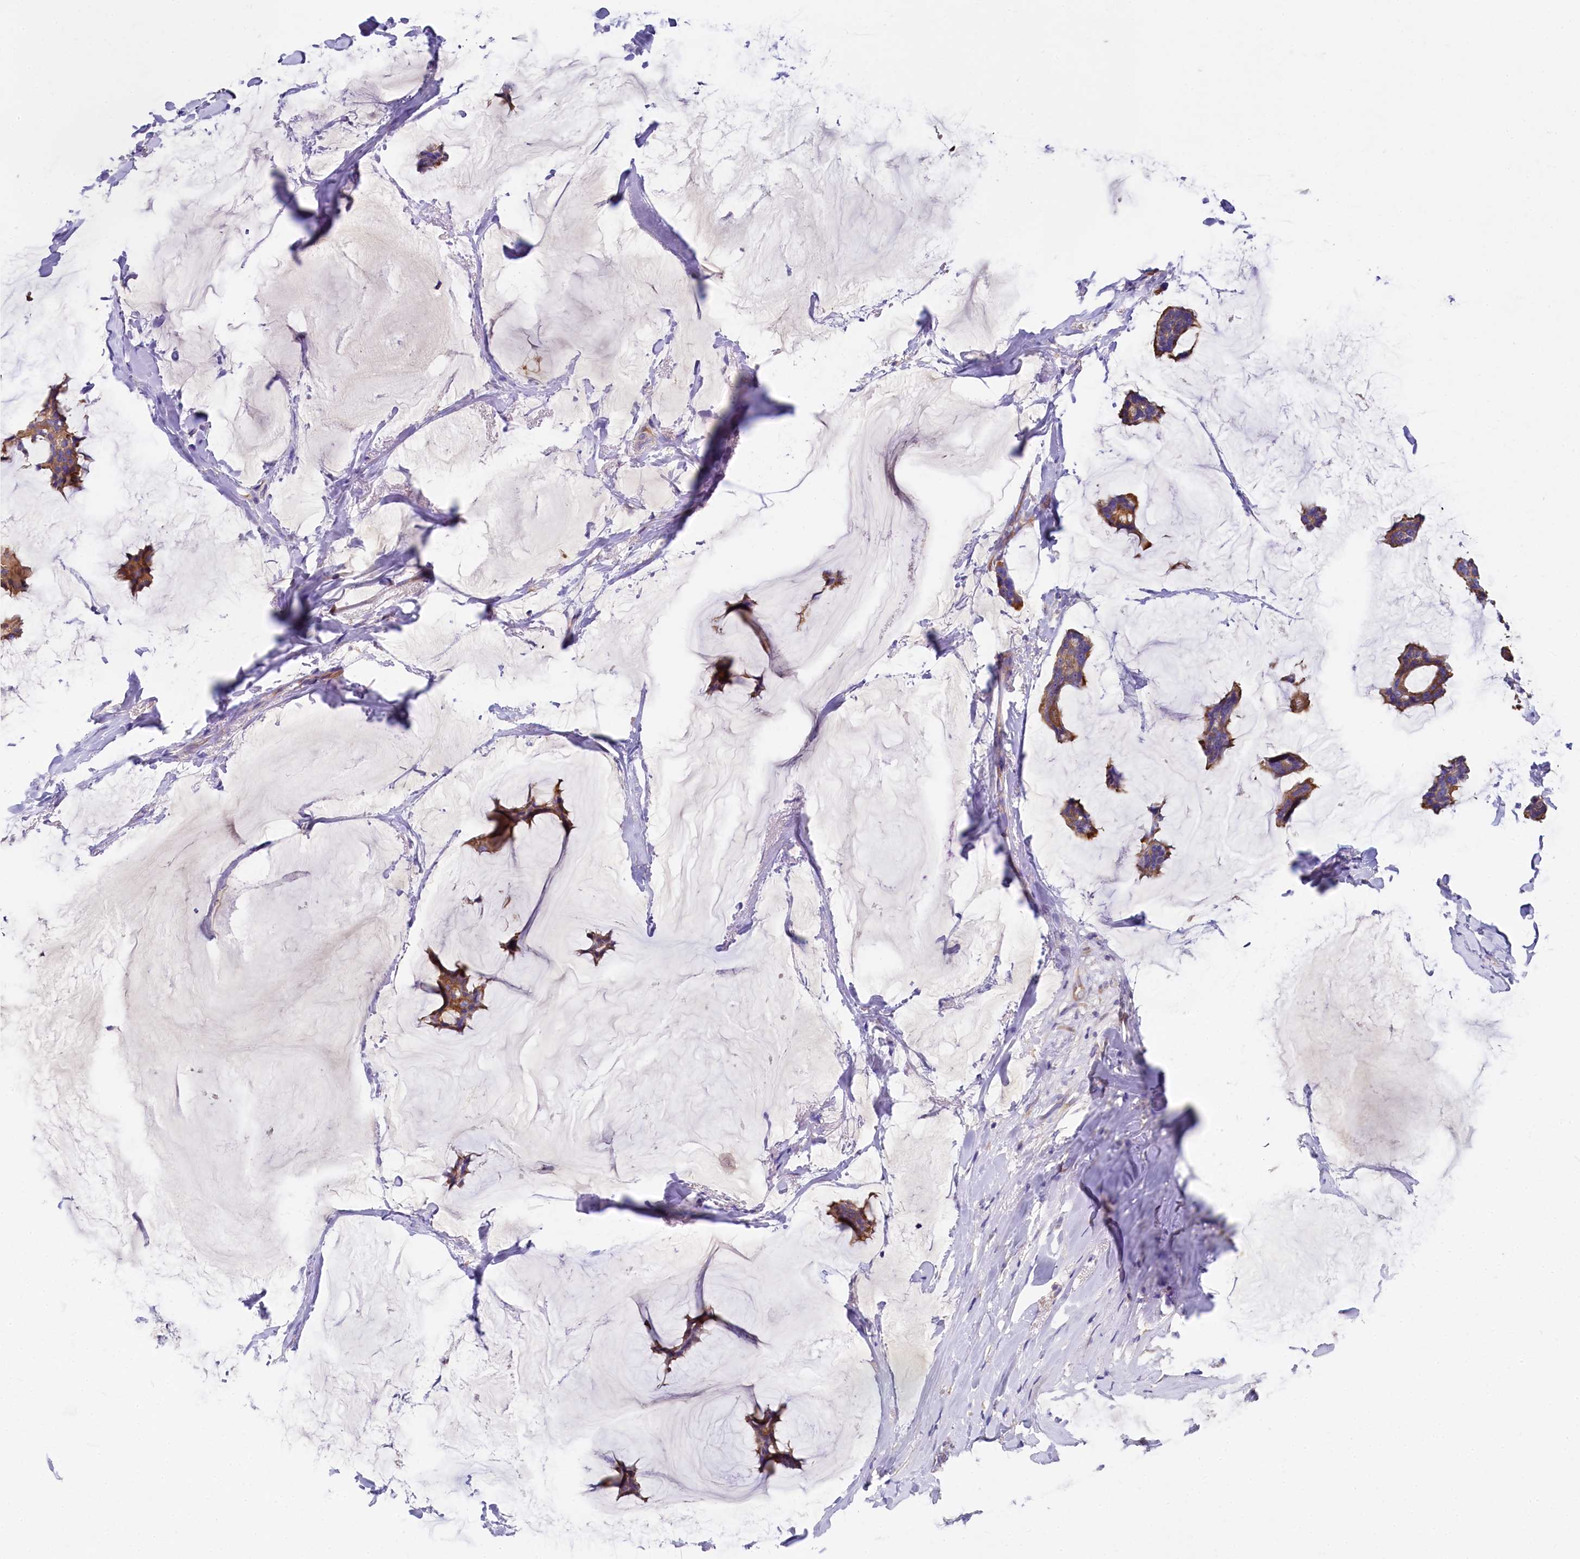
{"staining": {"intensity": "moderate", "quantity": ">75%", "location": "cytoplasmic/membranous"}, "tissue": "breast cancer", "cell_type": "Tumor cells", "image_type": "cancer", "snomed": [{"axis": "morphology", "description": "Duct carcinoma"}, {"axis": "topography", "description": "Breast"}], "caption": "Protein expression analysis of human breast invasive ductal carcinoma reveals moderate cytoplasmic/membranous positivity in approximately >75% of tumor cells. The protein is shown in brown color, while the nuclei are stained blue.", "gene": "QARS1", "patient": {"sex": "female", "age": 93}}